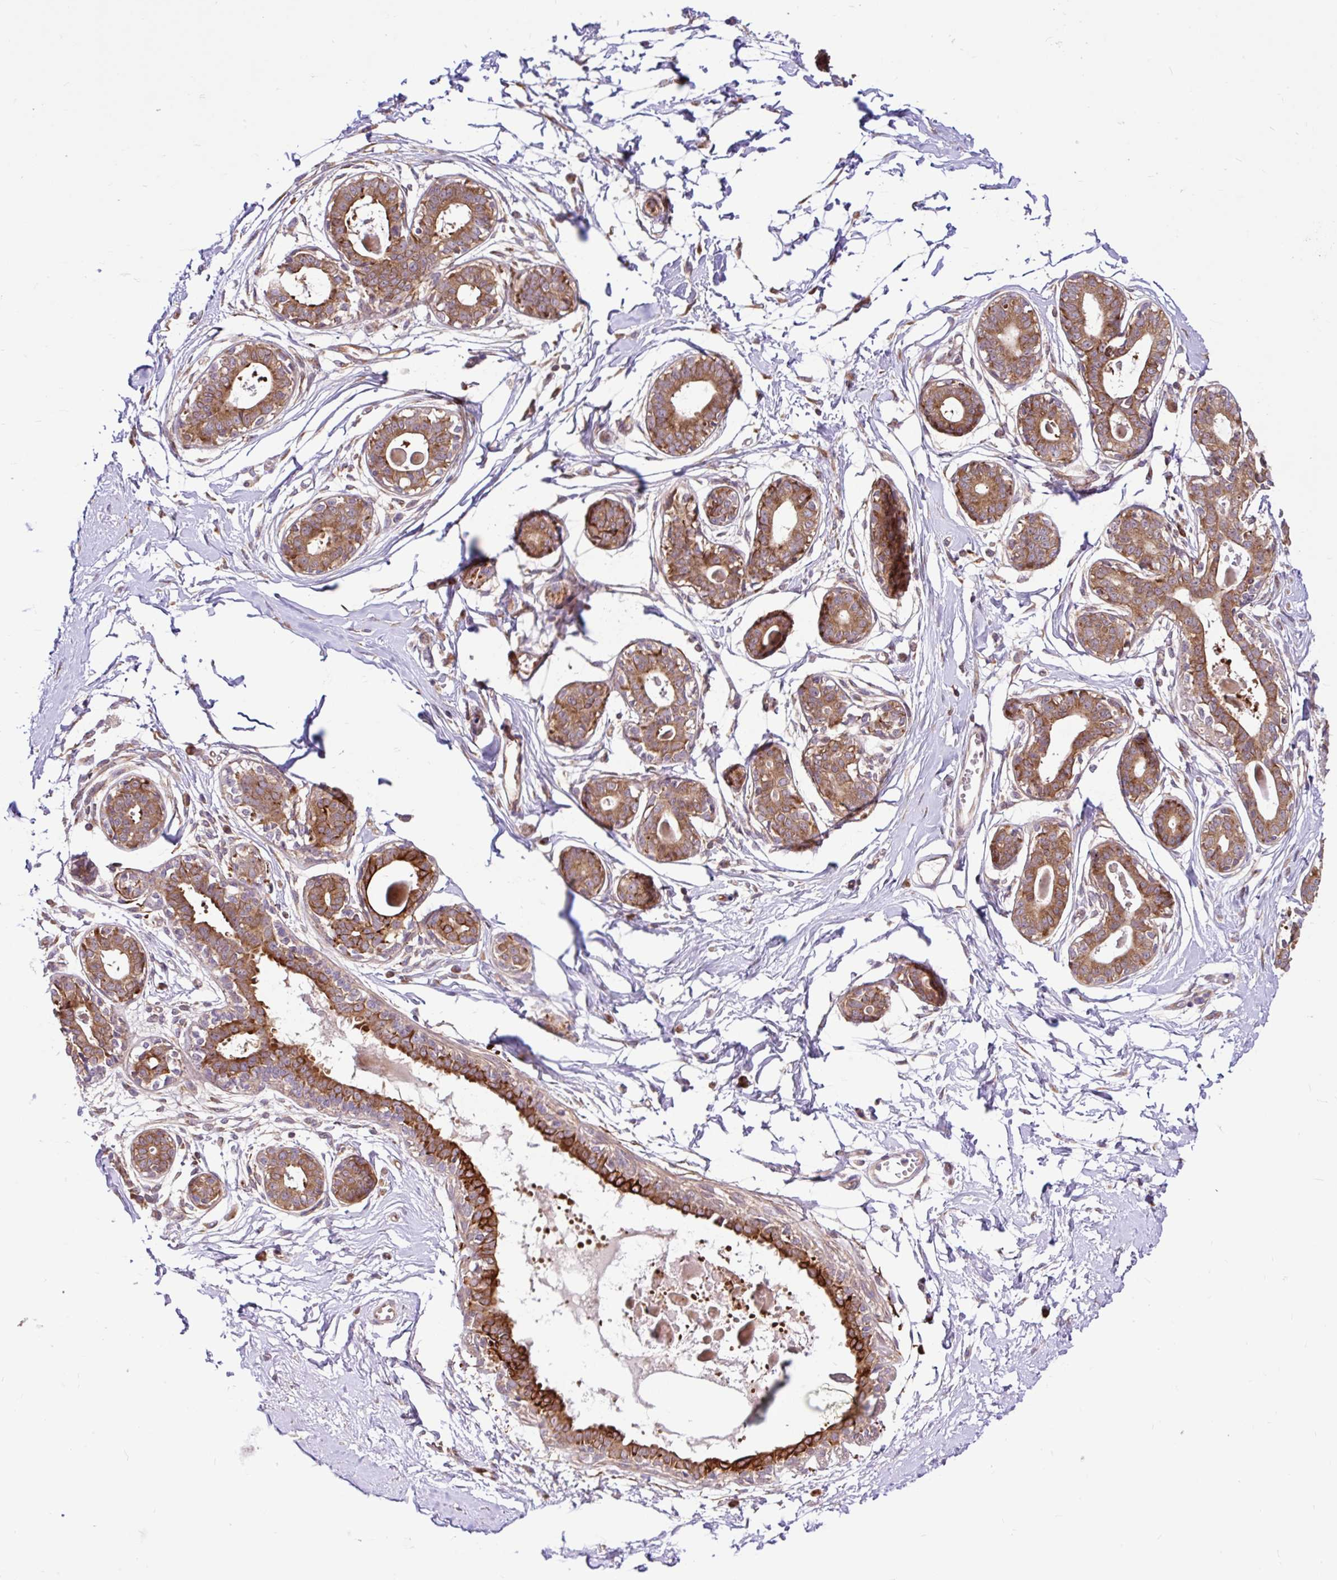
{"staining": {"intensity": "negative", "quantity": "none", "location": "none"}, "tissue": "breast", "cell_type": "Adipocytes", "image_type": "normal", "snomed": [{"axis": "morphology", "description": "Normal tissue, NOS"}, {"axis": "topography", "description": "Breast"}], "caption": "Micrograph shows no significant protein positivity in adipocytes of benign breast. Brightfield microscopy of immunohistochemistry (IHC) stained with DAB (brown) and hematoxylin (blue), captured at high magnification.", "gene": "NTPCR", "patient": {"sex": "female", "age": 45}}